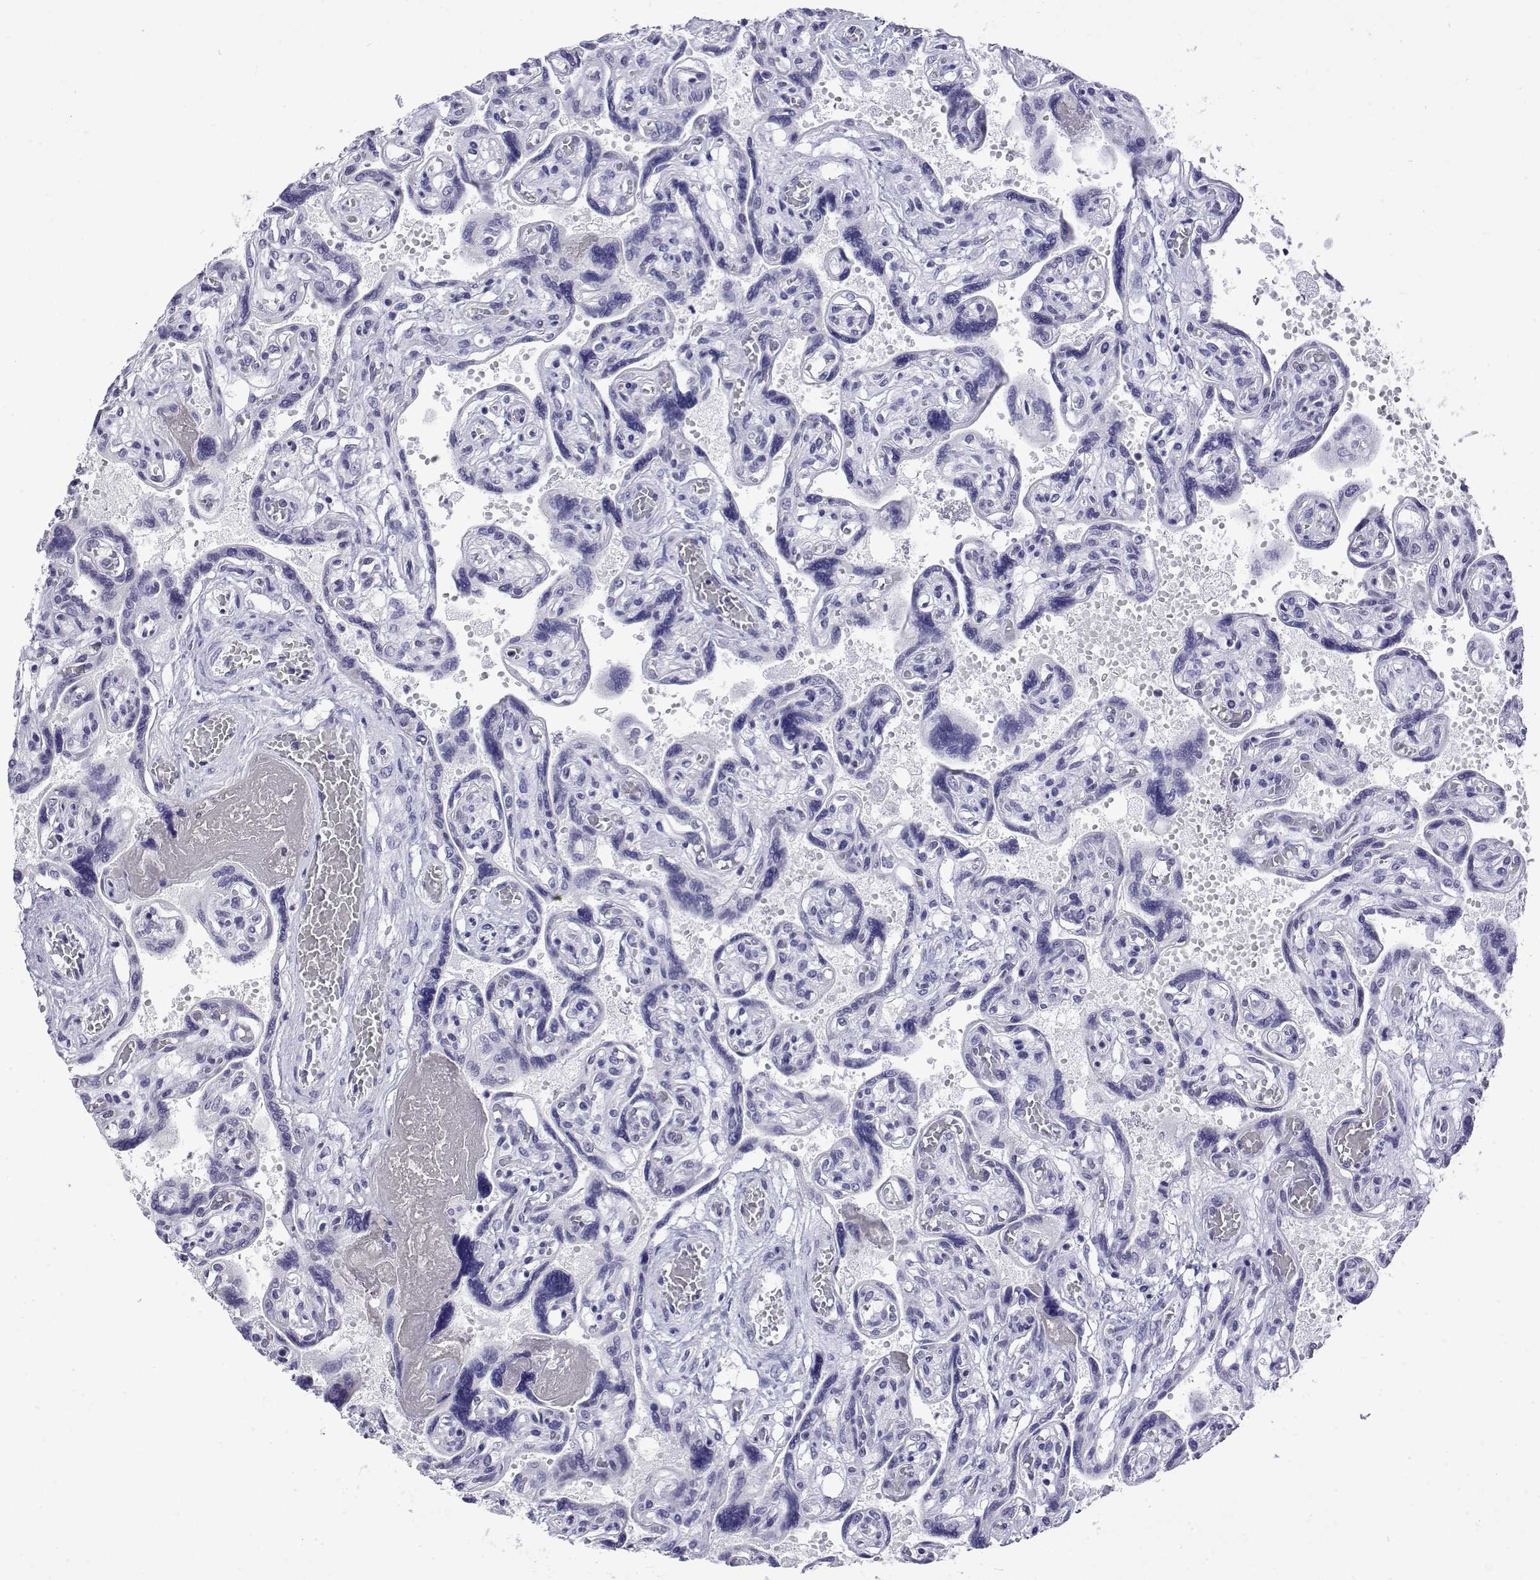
{"staining": {"intensity": "moderate", "quantity": ">75%", "location": "nuclear"}, "tissue": "placenta", "cell_type": "Decidual cells", "image_type": "normal", "snomed": [{"axis": "morphology", "description": "Normal tissue, NOS"}, {"axis": "topography", "description": "Placenta"}], "caption": "This is a photomicrograph of immunohistochemistry (IHC) staining of unremarkable placenta, which shows moderate positivity in the nuclear of decidual cells.", "gene": "POLDIP3", "patient": {"sex": "female", "age": 32}}